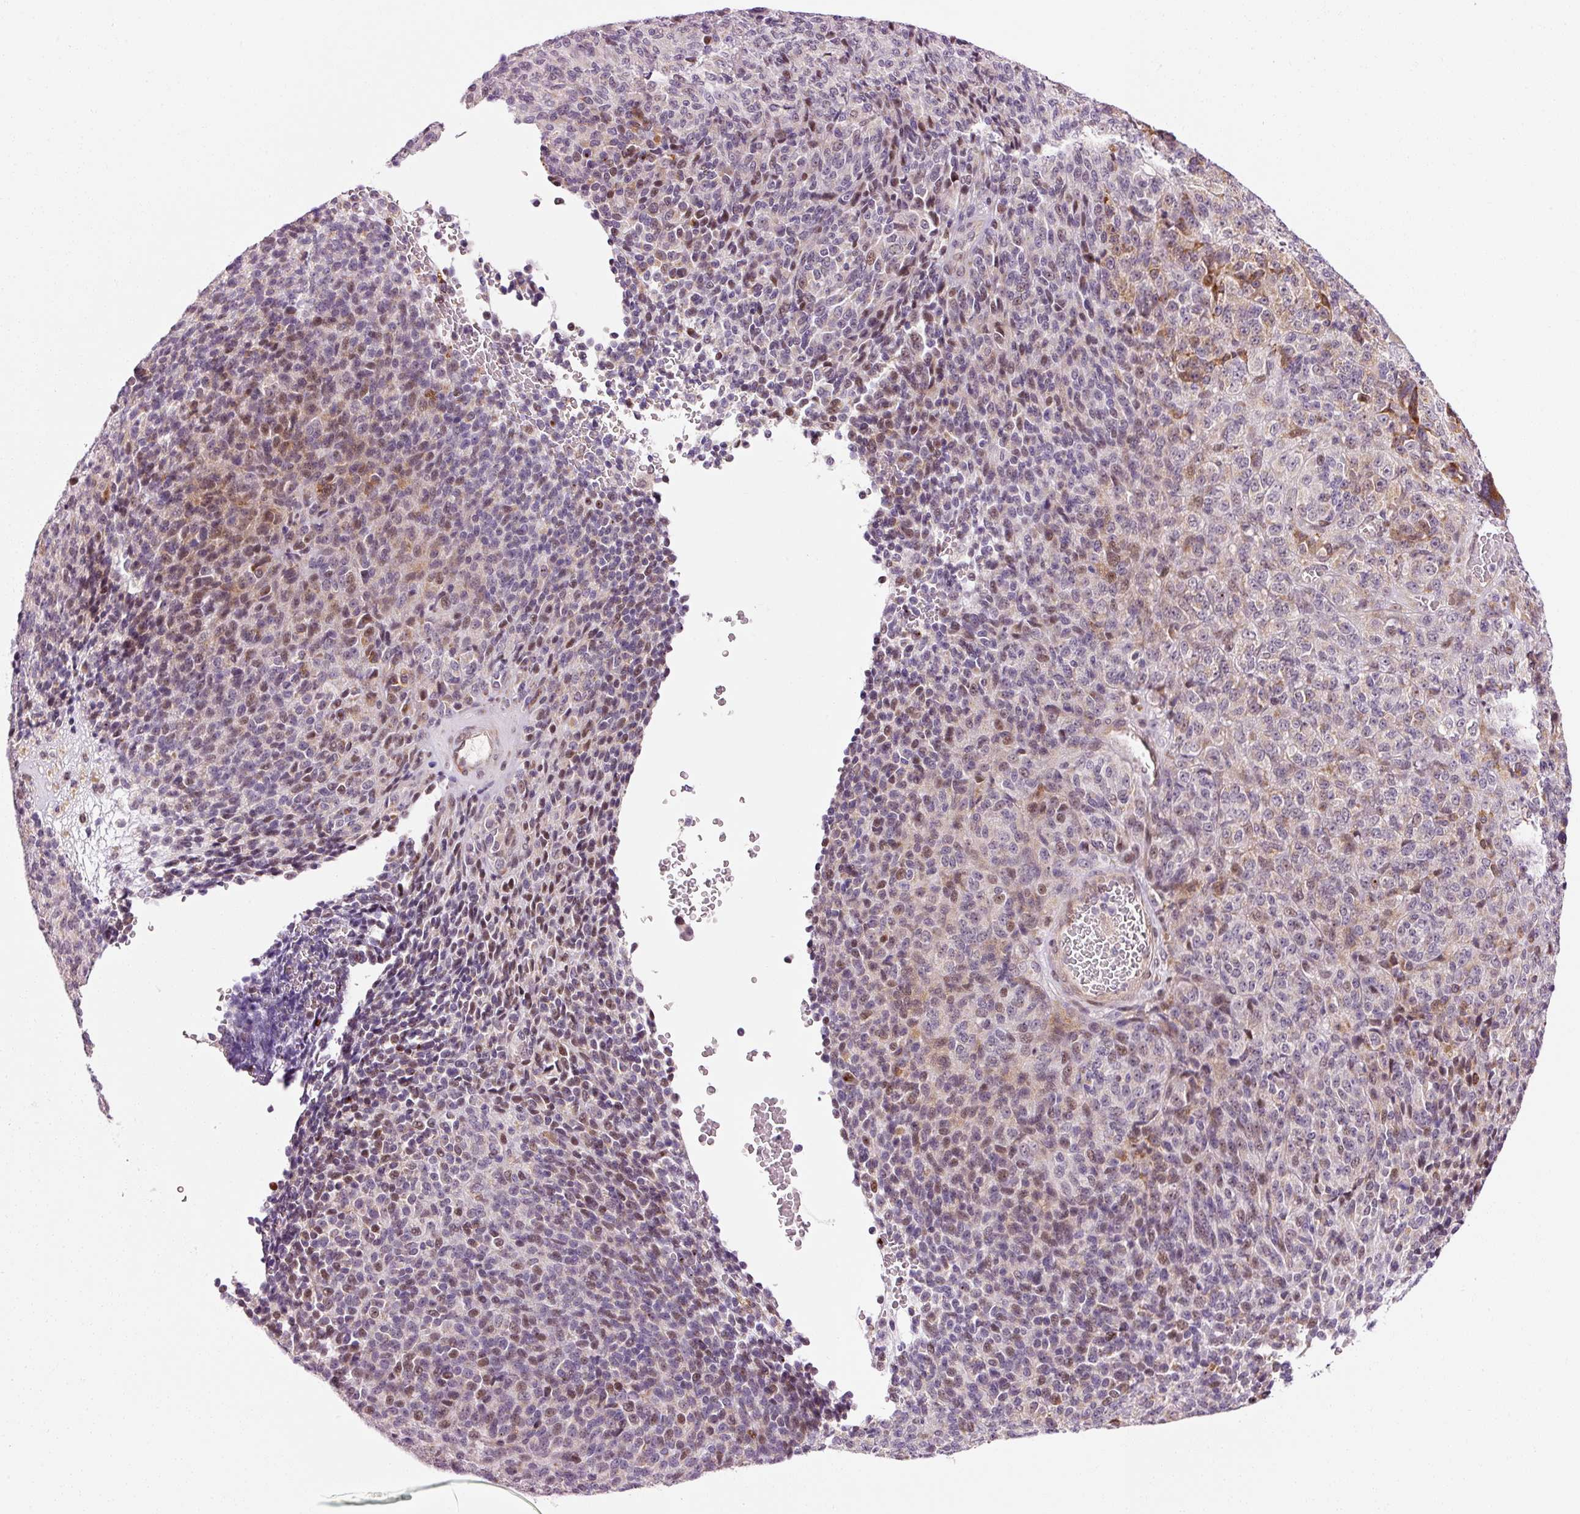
{"staining": {"intensity": "moderate", "quantity": "<25%", "location": "cytoplasmic/membranous,nuclear"}, "tissue": "melanoma", "cell_type": "Tumor cells", "image_type": "cancer", "snomed": [{"axis": "morphology", "description": "Malignant melanoma, Metastatic site"}, {"axis": "topography", "description": "Brain"}], "caption": "This image reveals malignant melanoma (metastatic site) stained with IHC to label a protein in brown. The cytoplasmic/membranous and nuclear of tumor cells show moderate positivity for the protein. Nuclei are counter-stained blue.", "gene": "ANKRD20A1", "patient": {"sex": "female", "age": 56}}